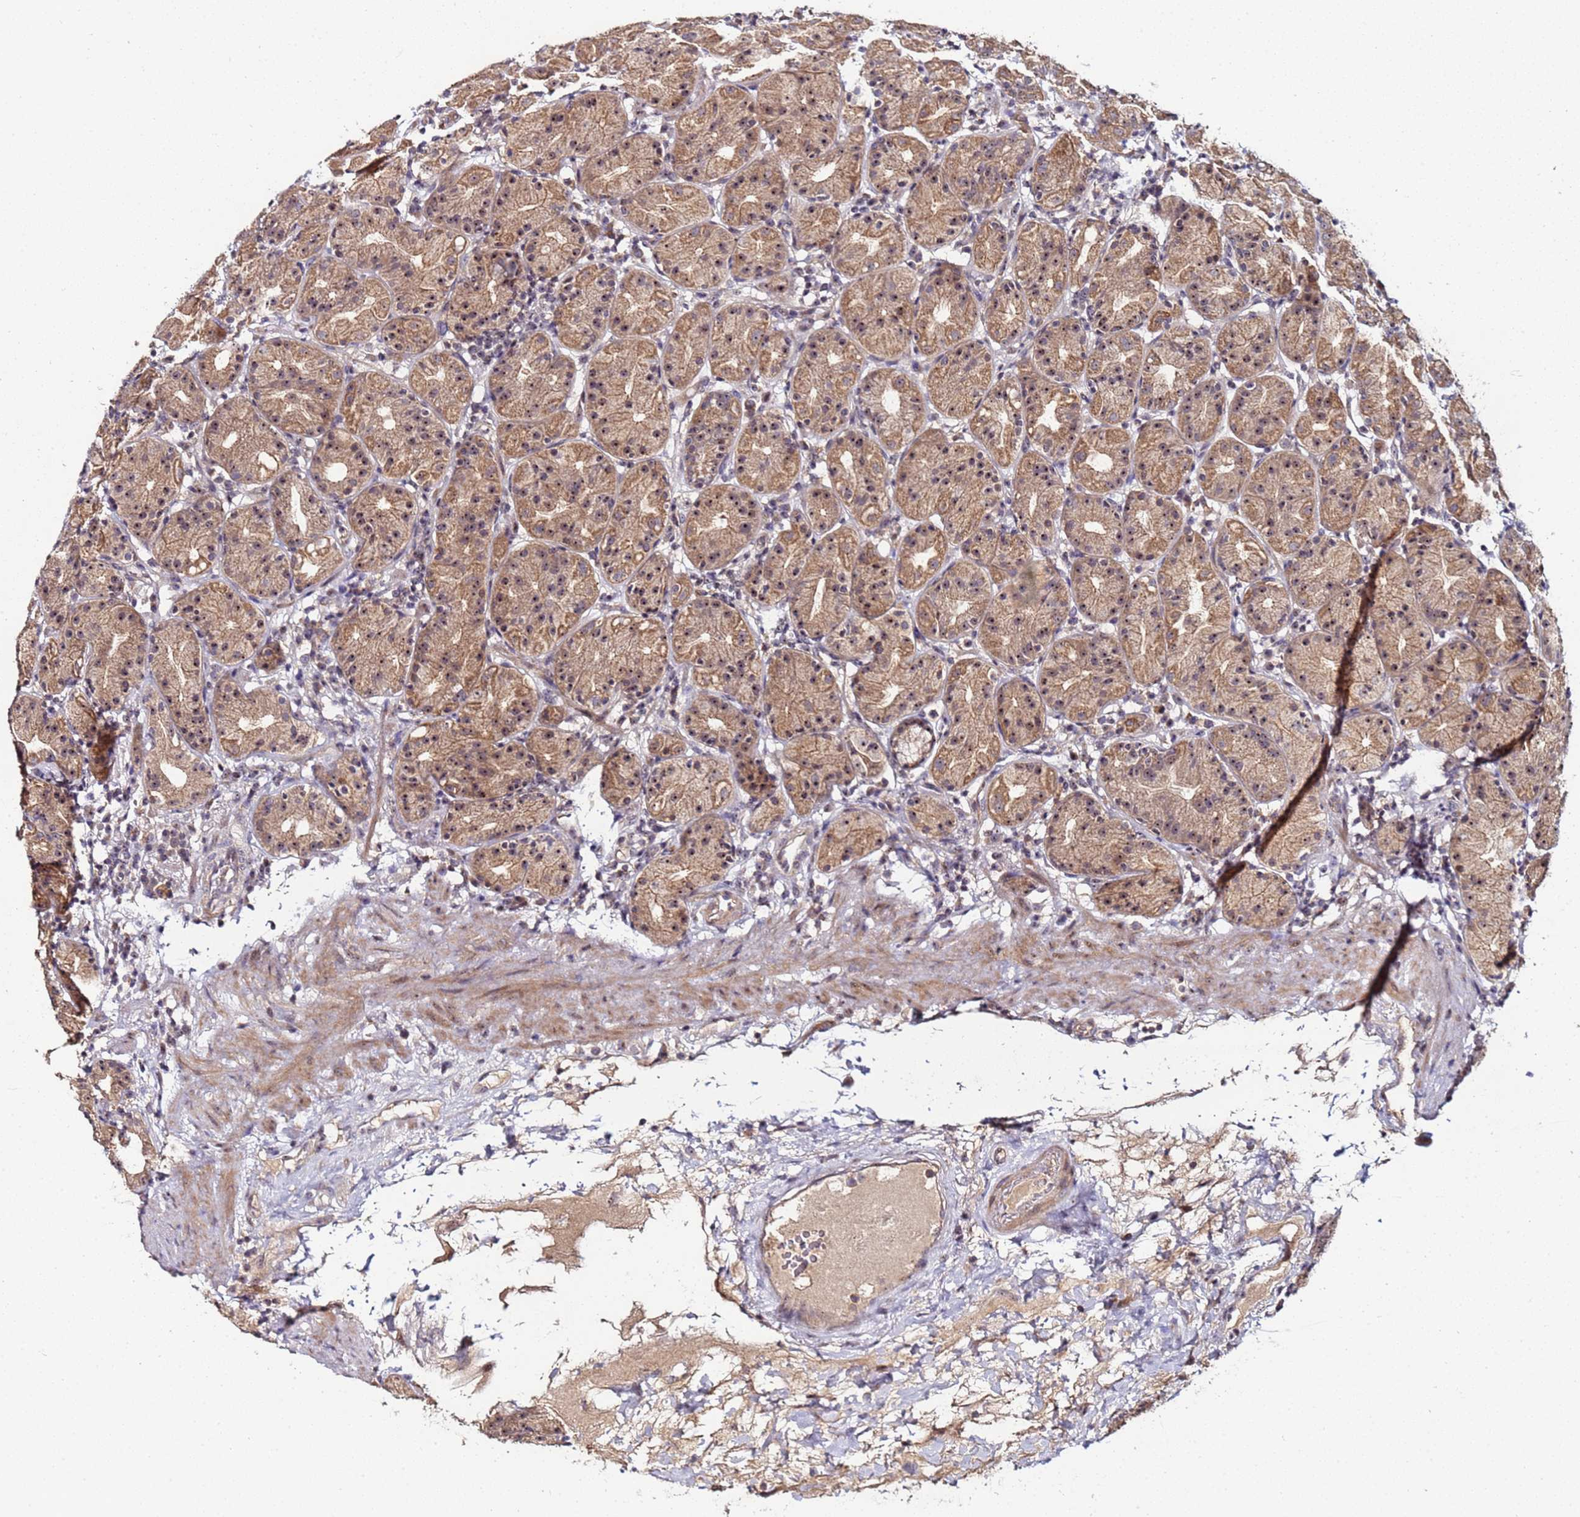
{"staining": {"intensity": "moderate", "quantity": ">75%", "location": "cytoplasmic/membranous,nuclear"}, "tissue": "stomach", "cell_type": "Glandular cells", "image_type": "normal", "snomed": [{"axis": "morphology", "description": "Normal tissue, NOS"}, {"axis": "topography", "description": "Stomach"}], "caption": "Immunohistochemistry (DAB) staining of unremarkable human stomach exhibits moderate cytoplasmic/membranous,nuclear protein staining in about >75% of glandular cells. (DAB (3,3'-diaminobenzidine) IHC, brown staining for protein, blue staining for nuclei).", "gene": "KRI1", "patient": {"sex": "female", "age": 79}}